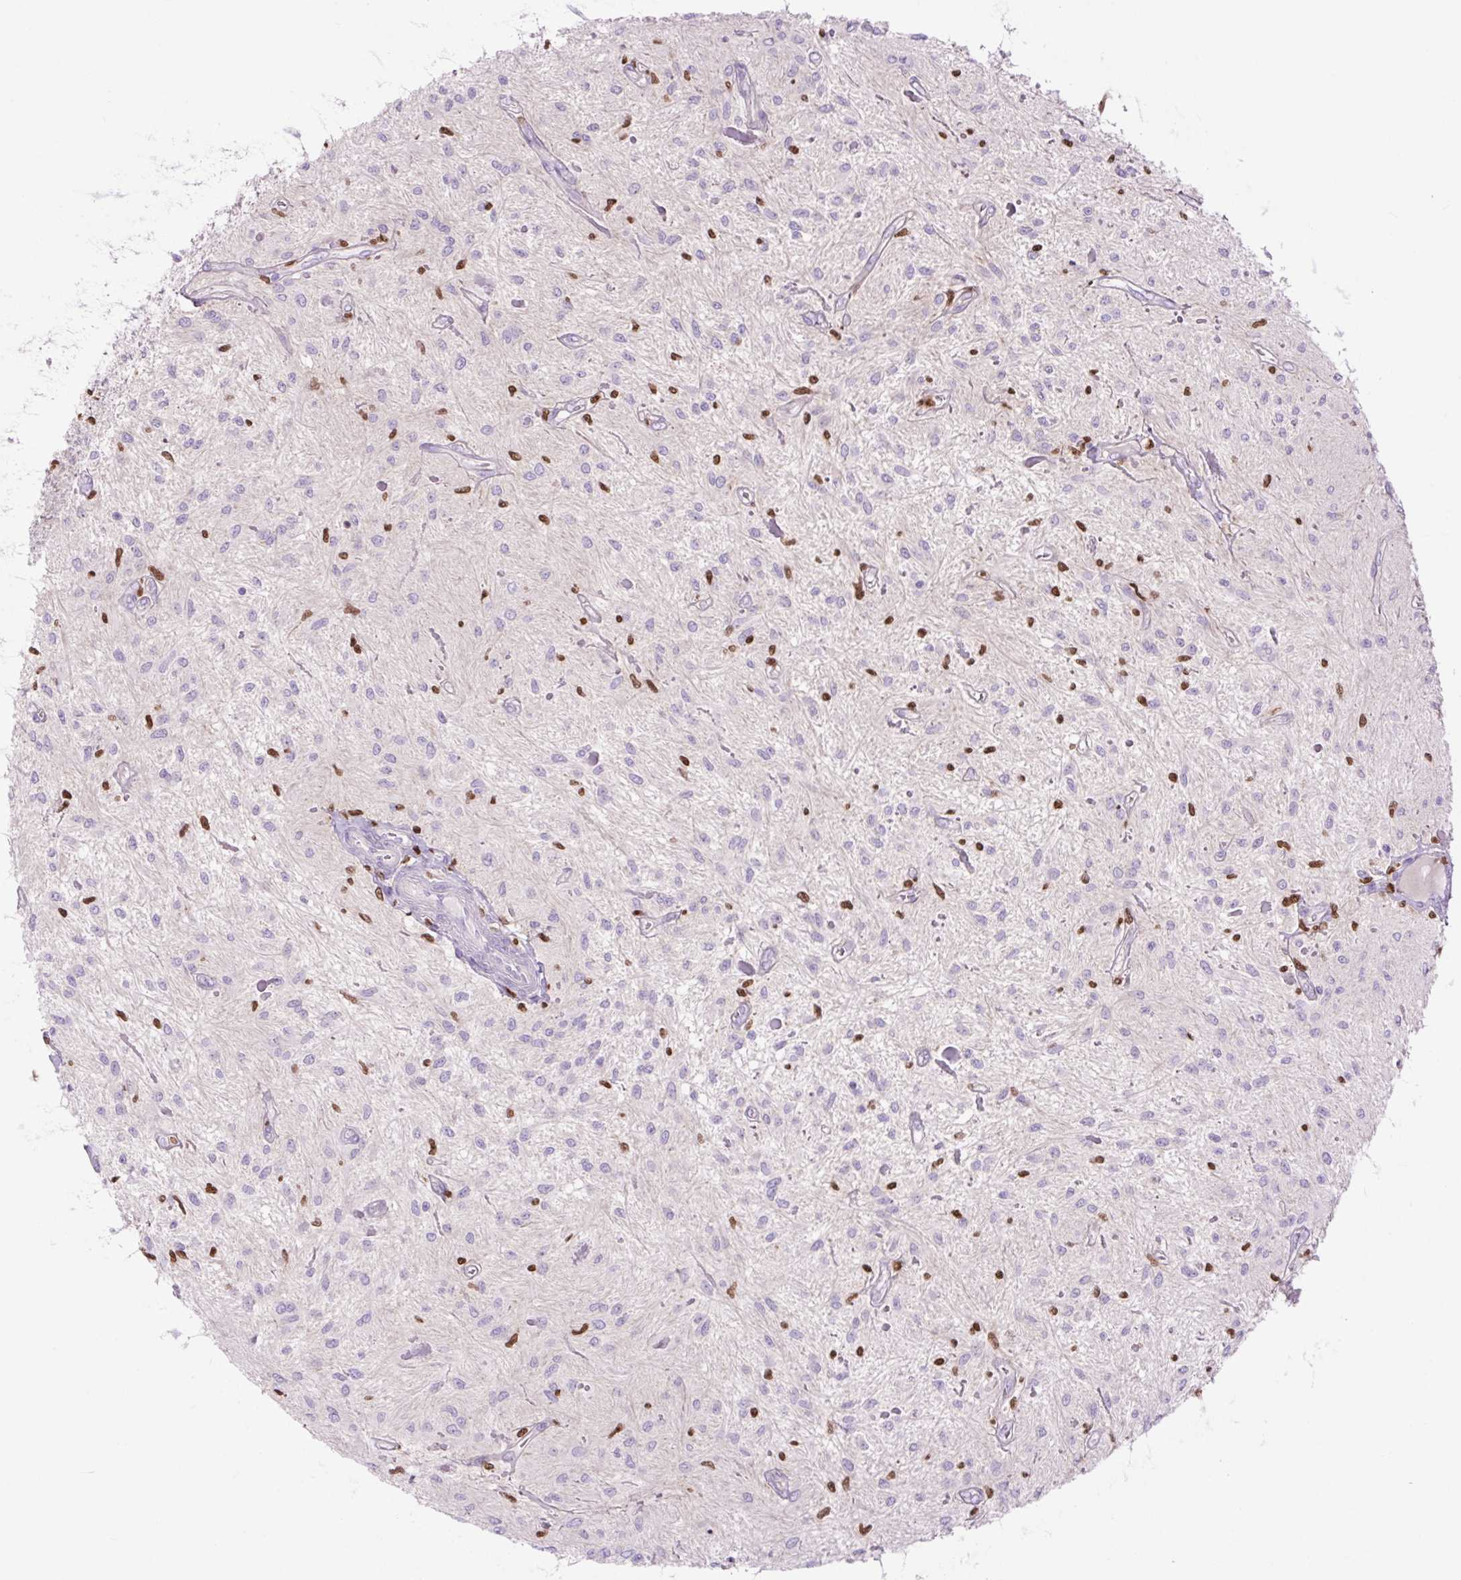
{"staining": {"intensity": "negative", "quantity": "none", "location": "none"}, "tissue": "glioma", "cell_type": "Tumor cells", "image_type": "cancer", "snomed": [{"axis": "morphology", "description": "Glioma, malignant, Low grade"}, {"axis": "topography", "description": "Cerebellum"}], "caption": "Protein analysis of glioma demonstrates no significant expression in tumor cells.", "gene": "SPI1", "patient": {"sex": "female", "age": 14}}